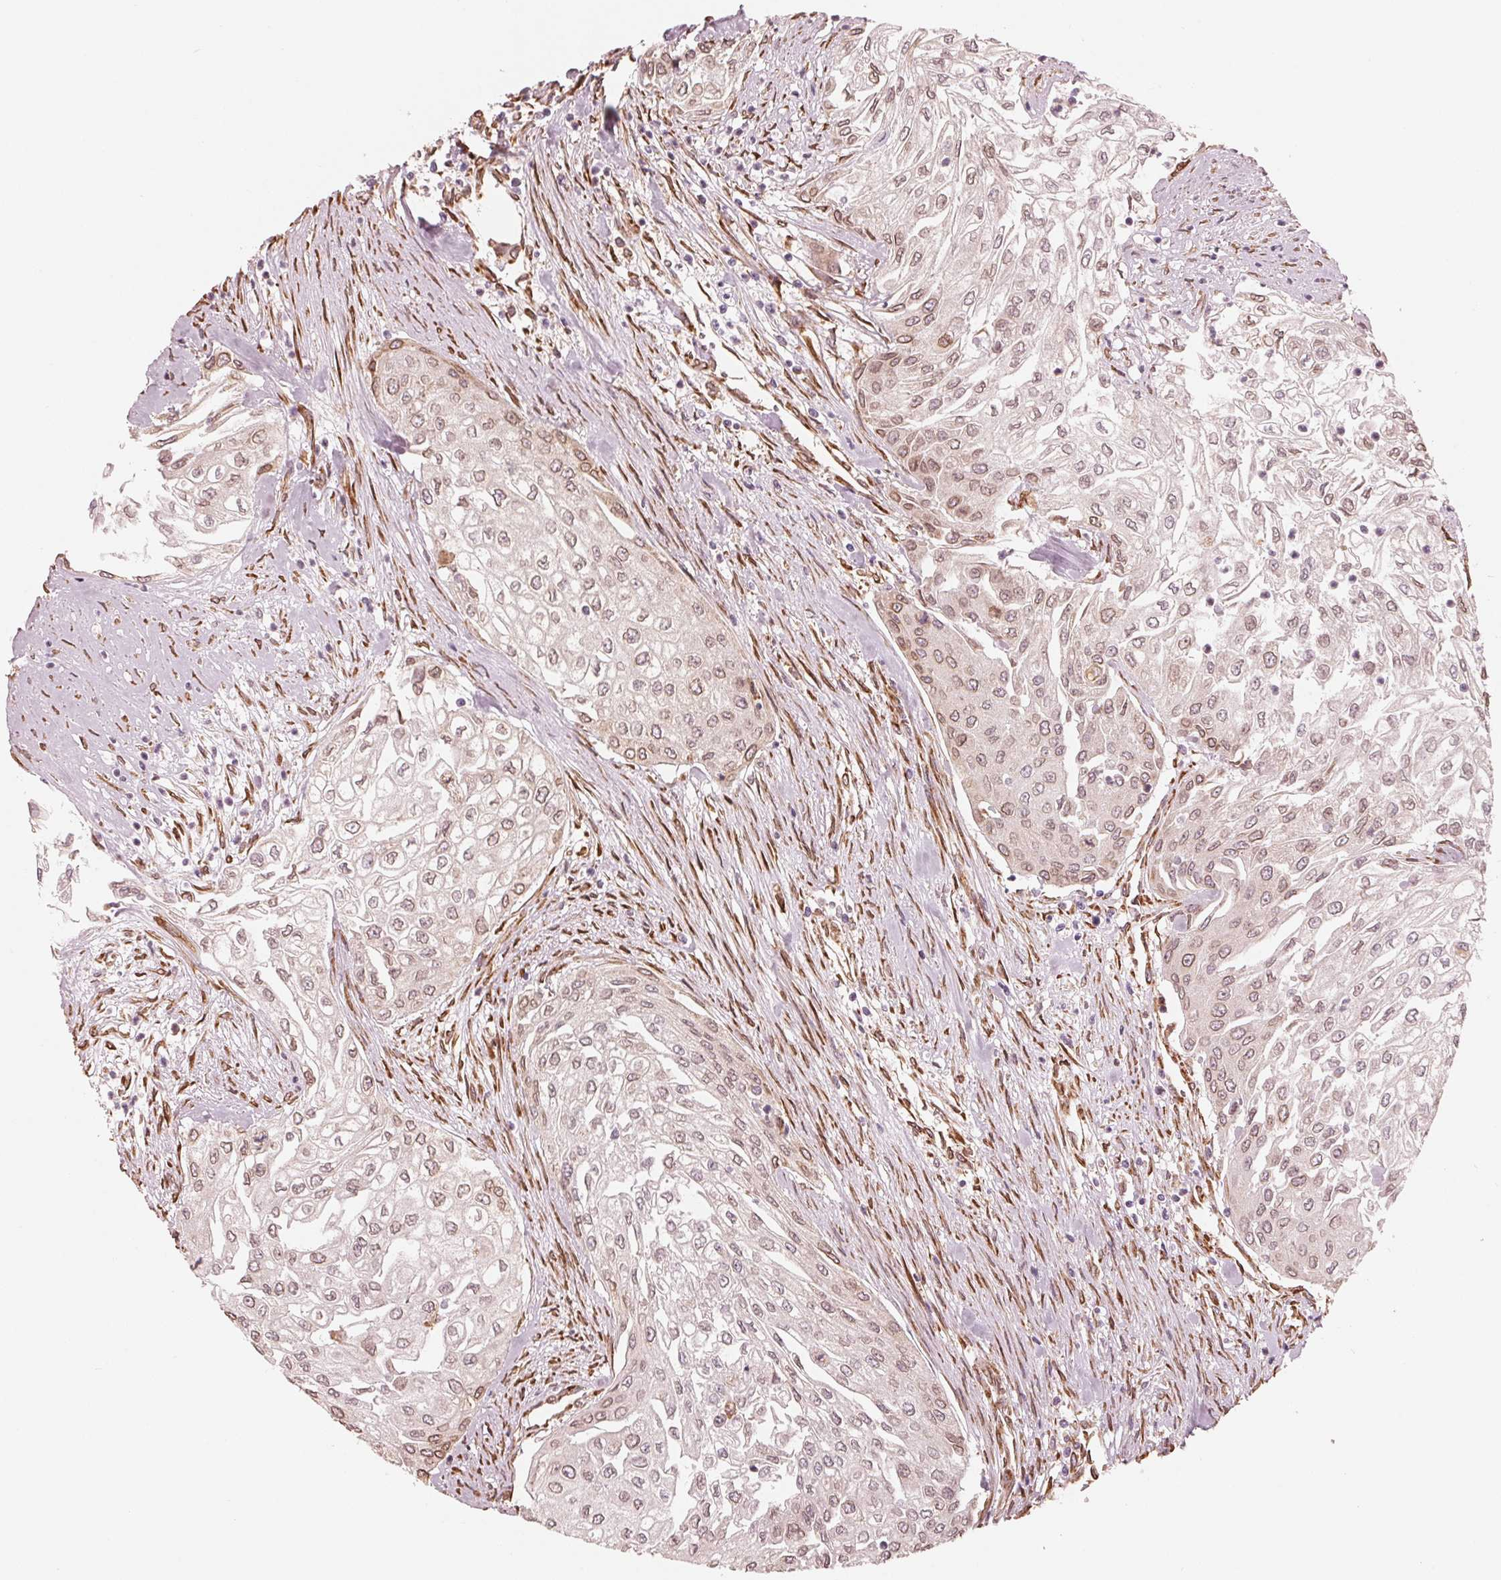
{"staining": {"intensity": "weak", "quantity": "25%-75%", "location": "cytoplasmic/membranous"}, "tissue": "urothelial cancer", "cell_type": "Tumor cells", "image_type": "cancer", "snomed": [{"axis": "morphology", "description": "Urothelial carcinoma, High grade"}, {"axis": "topography", "description": "Urinary bladder"}], "caption": "Immunohistochemical staining of high-grade urothelial carcinoma exhibits low levels of weak cytoplasmic/membranous protein staining in about 25%-75% of tumor cells.", "gene": "IKBIP", "patient": {"sex": "male", "age": 62}}